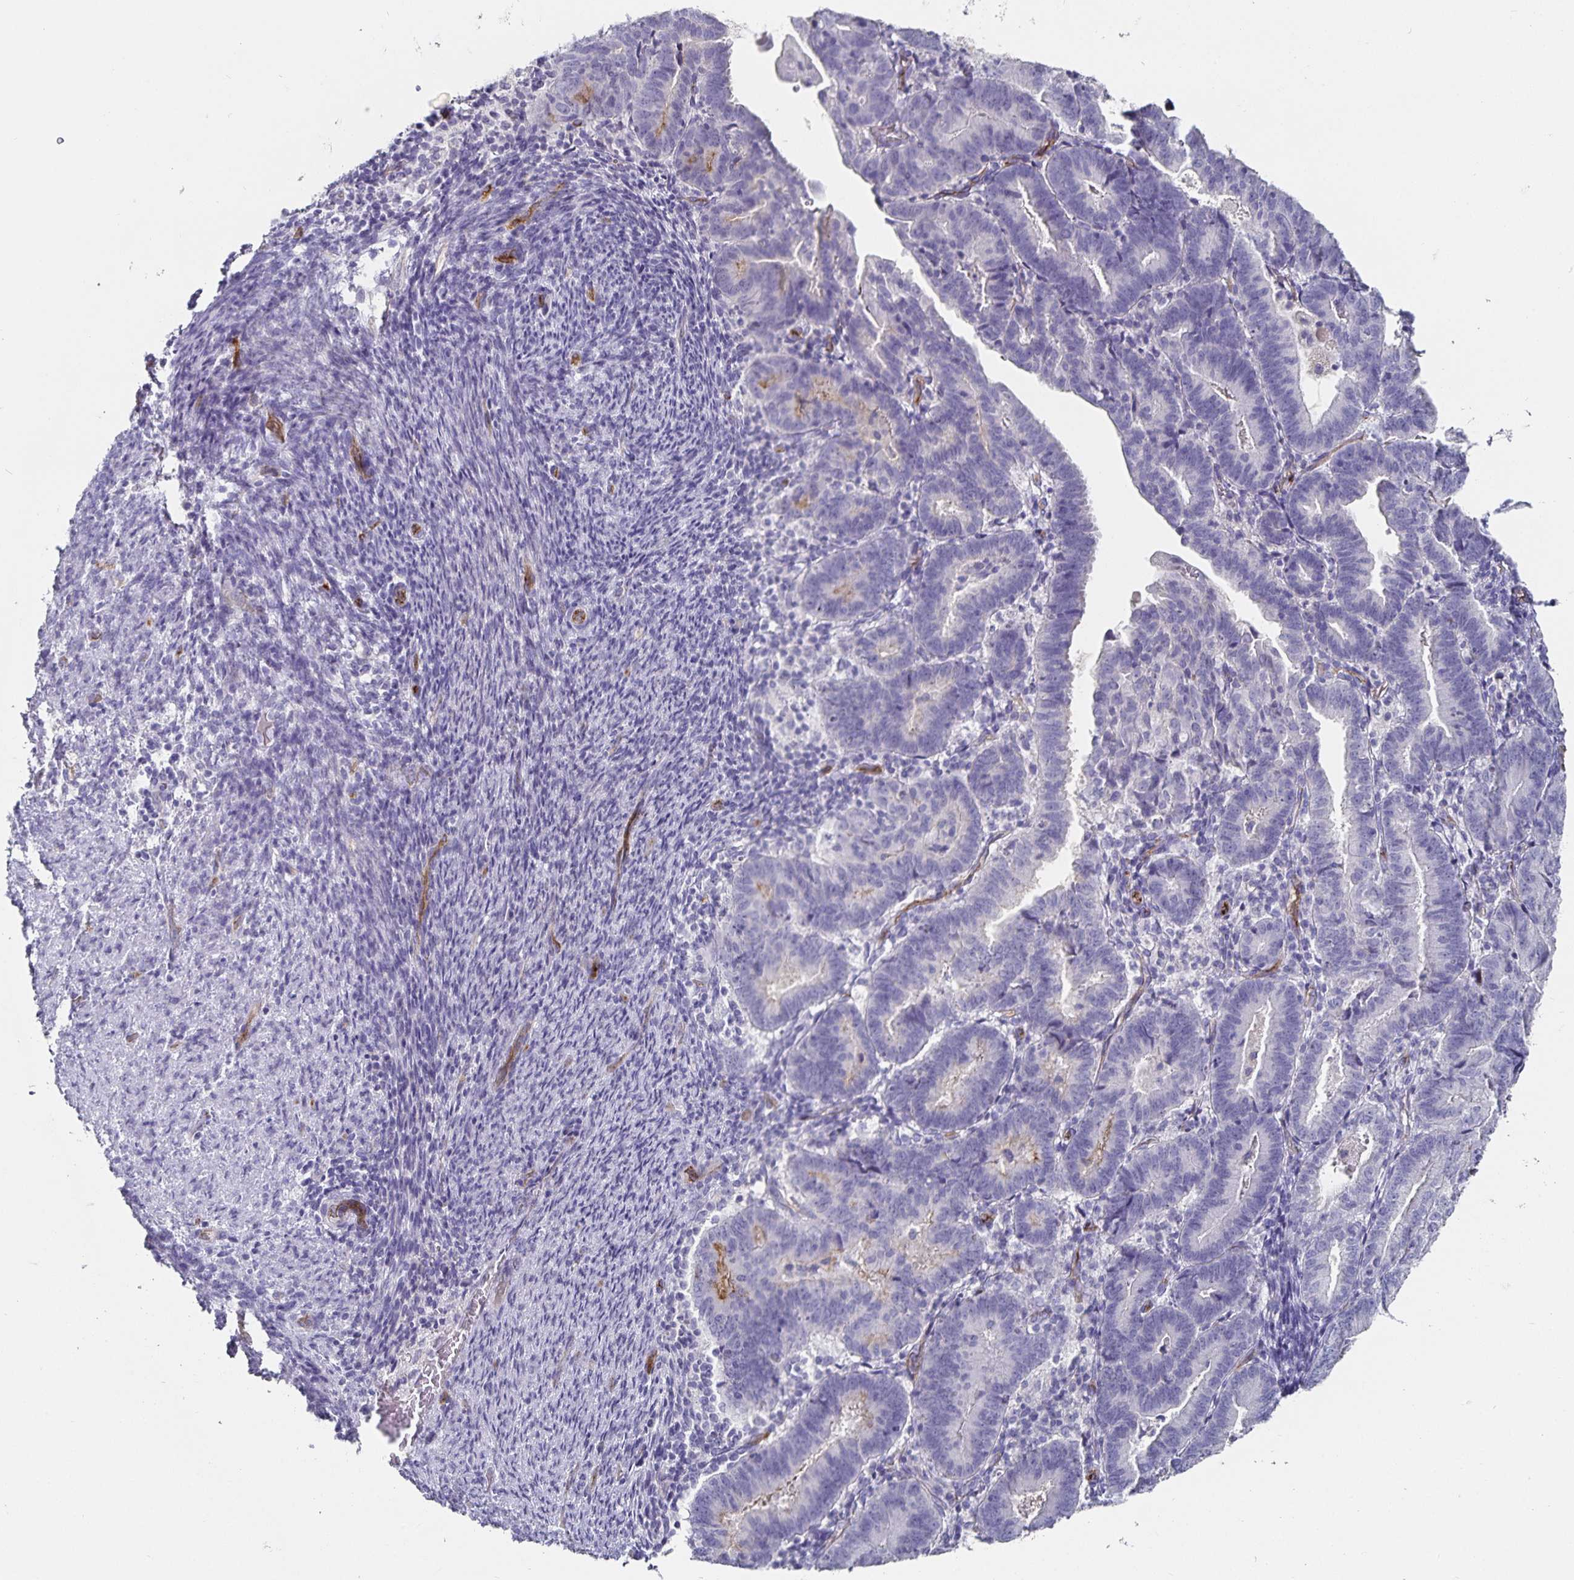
{"staining": {"intensity": "weak", "quantity": "<25%", "location": "cytoplasmic/membranous"}, "tissue": "endometrial cancer", "cell_type": "Tumor cells", "image_type": "cancer", "snomed": [{"axis": "morphology", "description": "Adenocarcinoma, NOS"}, {"axis": "topography", "description": "Endometrium"}], "caption": "Endometrial cancer was stained to show a protein in brown. There is no significant expression in tumor cells.", "gene": "PODXL", "patient": {"sex": "female", "age": 70}}